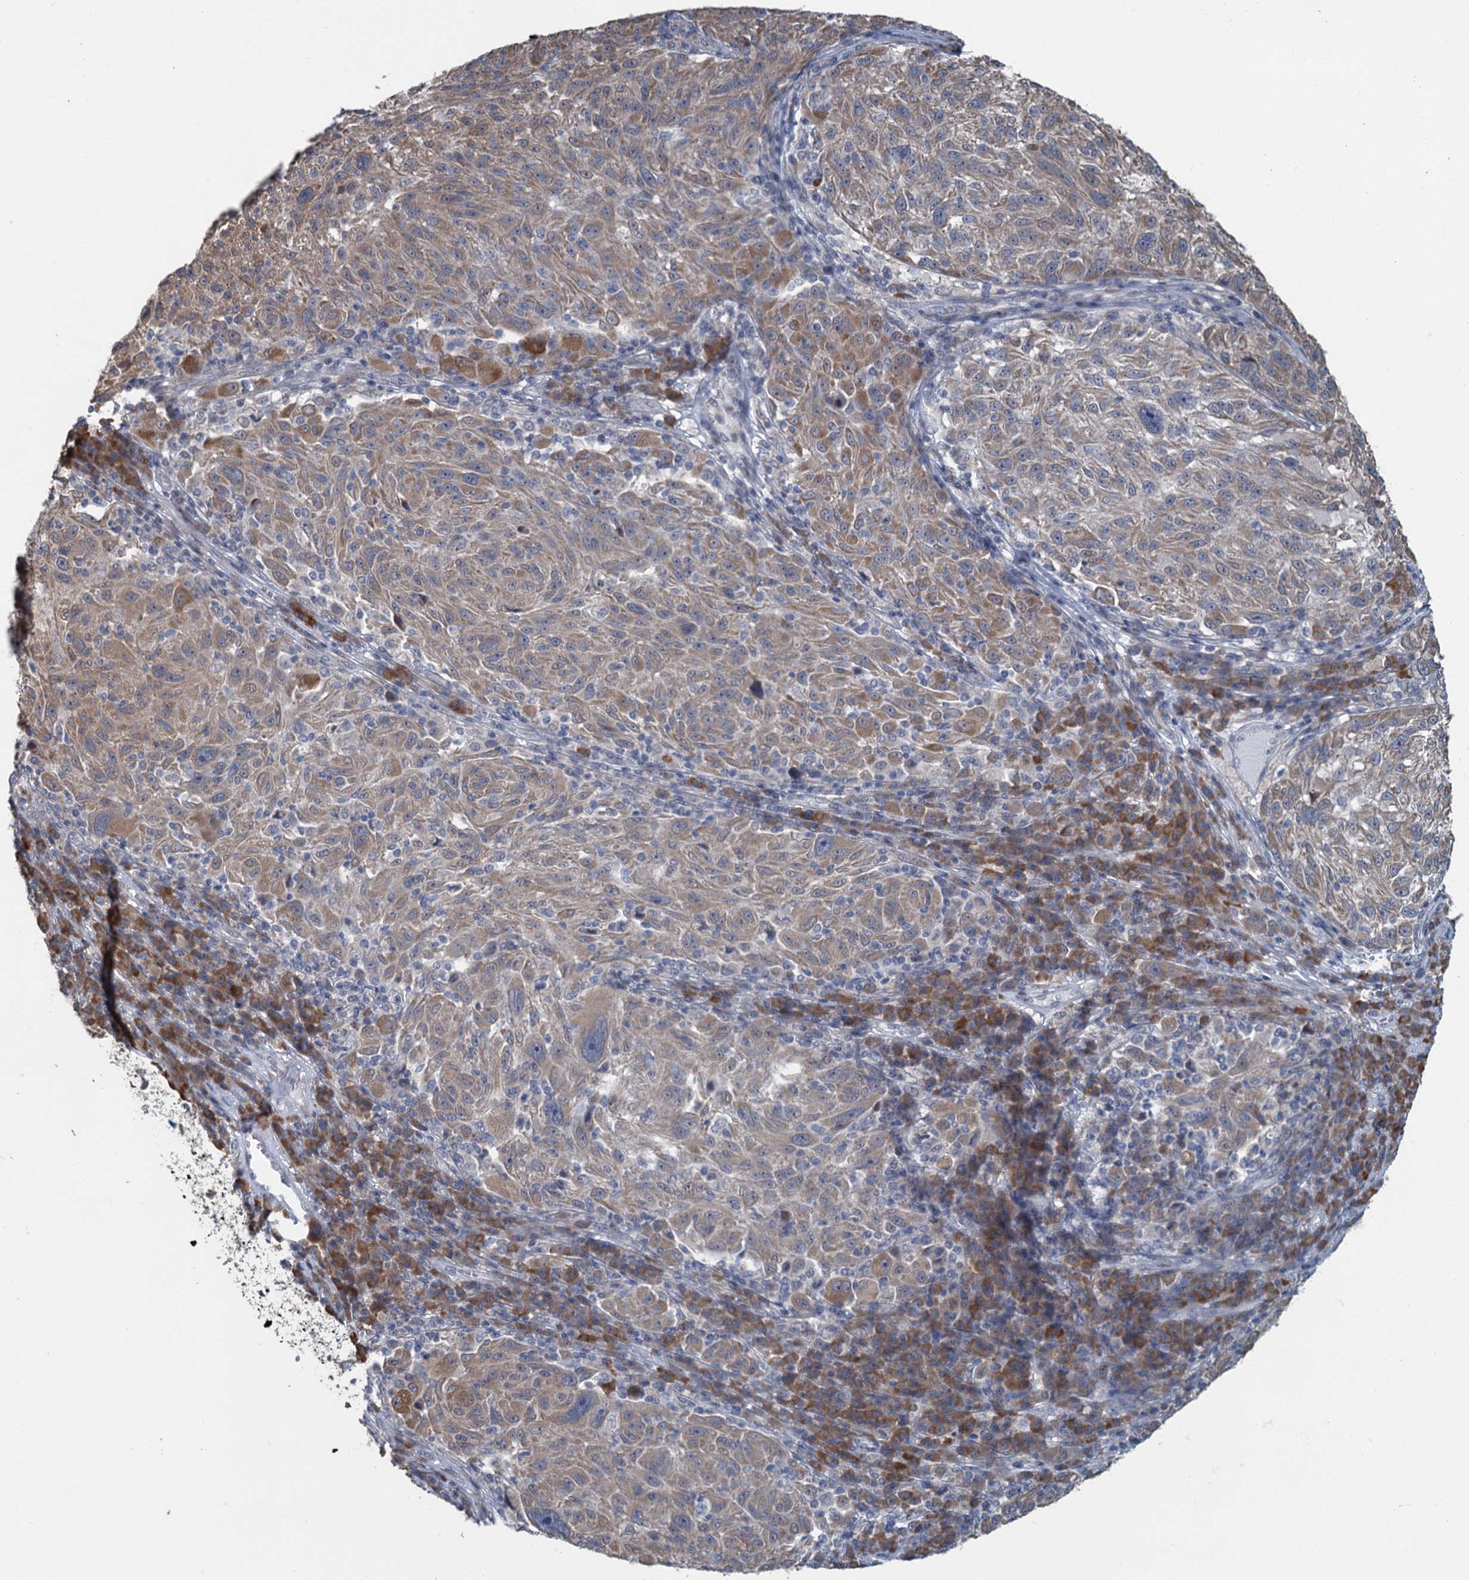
{"staining": {"intensity": "weak", "quantity": ">75%", "location": "cytoplasmic/membranous"}, "tissue": "melanoma", "cell_type": "Tumor cells", "image_type": "cancer", "snomed": [{"axis": "morphology", "description": "Malignant melanoma, NOS"}, {"axis": "topography", "description": "Skin"}], "caption": "This image demonstrates malignant melanoma stained with IHC to label a protein in brown. The cytoplasmic/membranous of tumor cells show weak positivity for the protein. Nuclei are counter-stained blue.", "gene": "TEX35", "patient": {"sex": "male", "age": 53}}